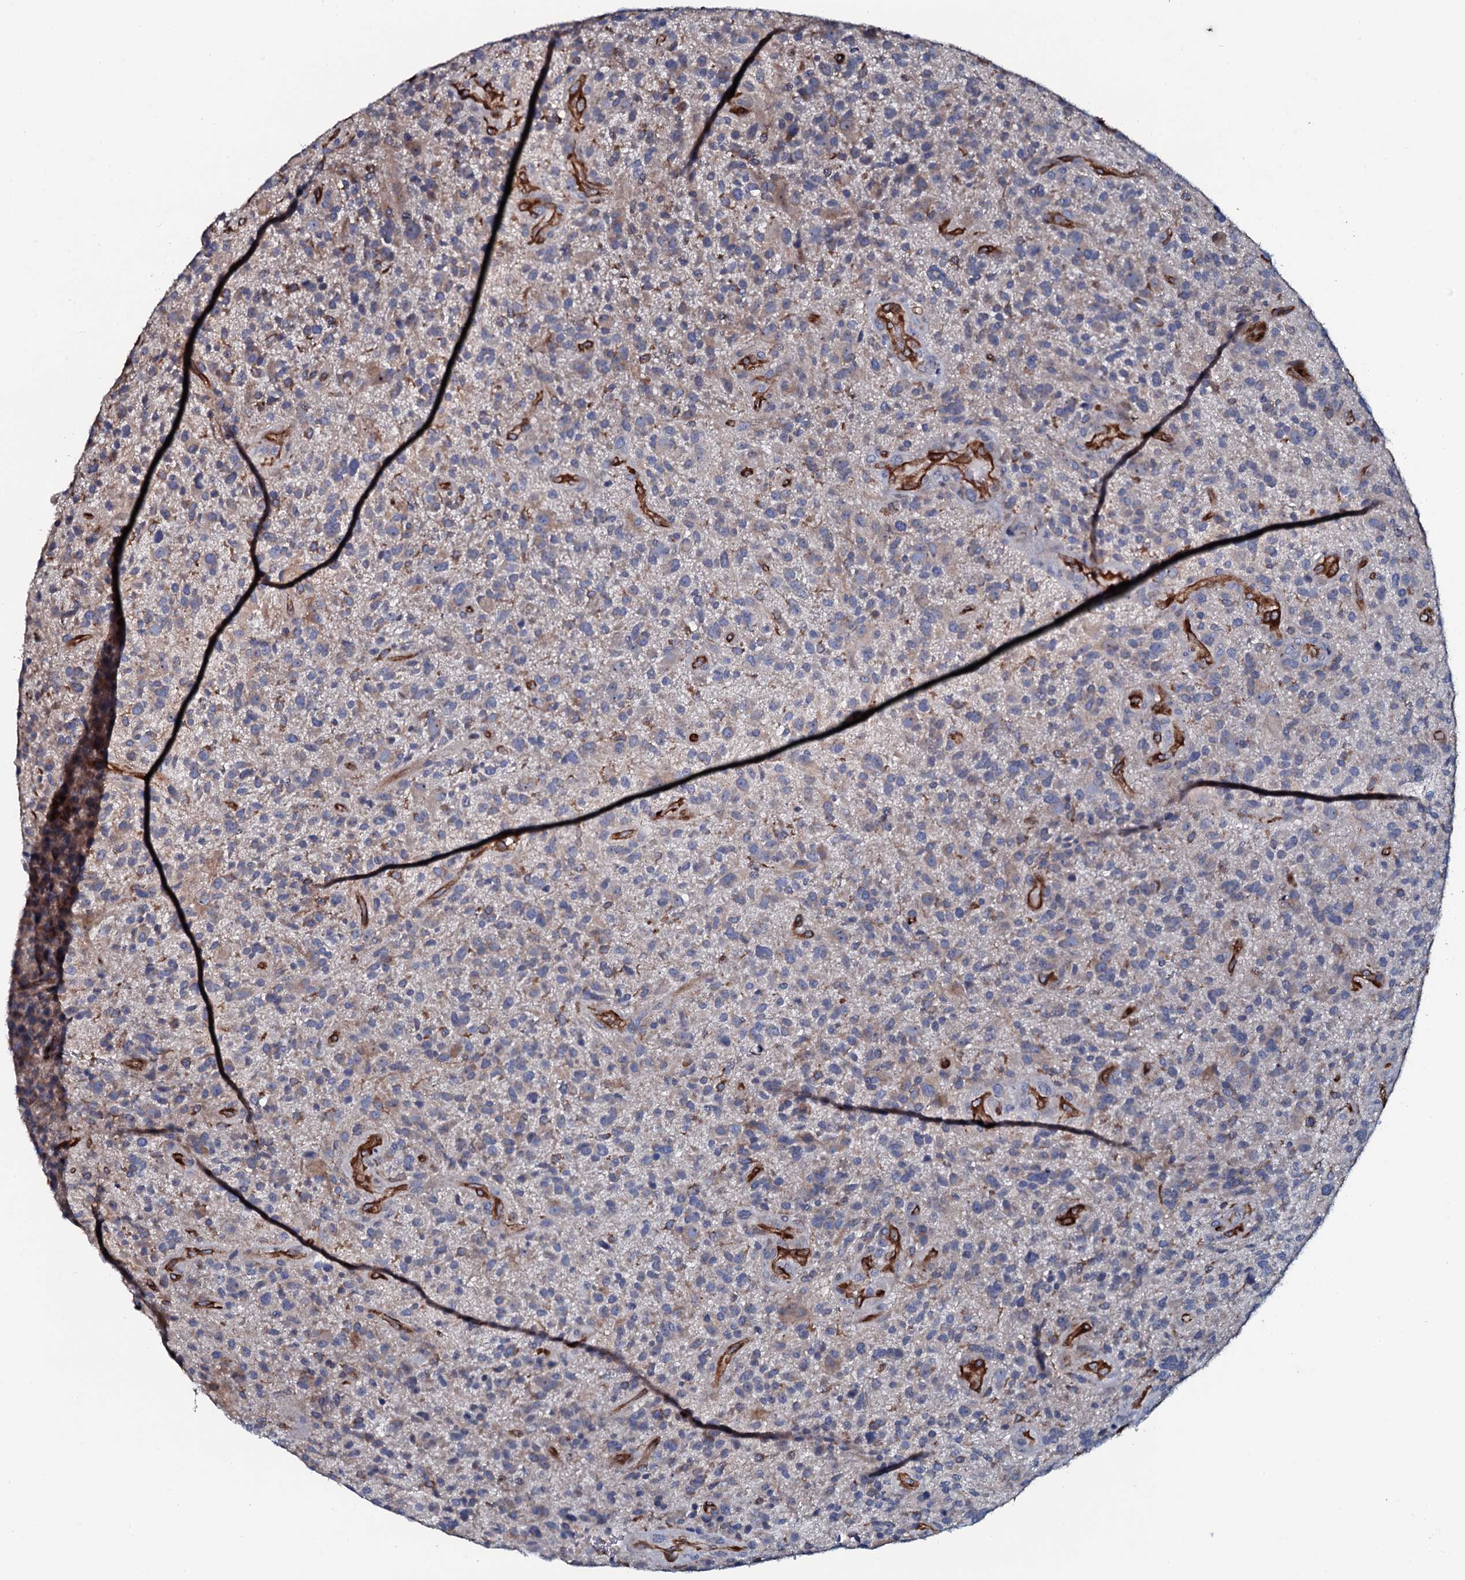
{"staining": {"intensity": "weak", "quantity": "<25%", "location": "cytoplasmic/membranous"}, "tissue": "glioma", "cell_type": "Tumor cells", "image_type": "cancer", "snomed": [{"axis": "morphology", "description": "Glioma, malignant, High grade"}, {"axis": "topography", "description": "Brain"}], "caption": "Immunohistochemistry (IHC) of human glioma demonstrates no expression in tumor cells.", "gene": "TMEM151A", "patient": {"sex": "male", "age": 47}}